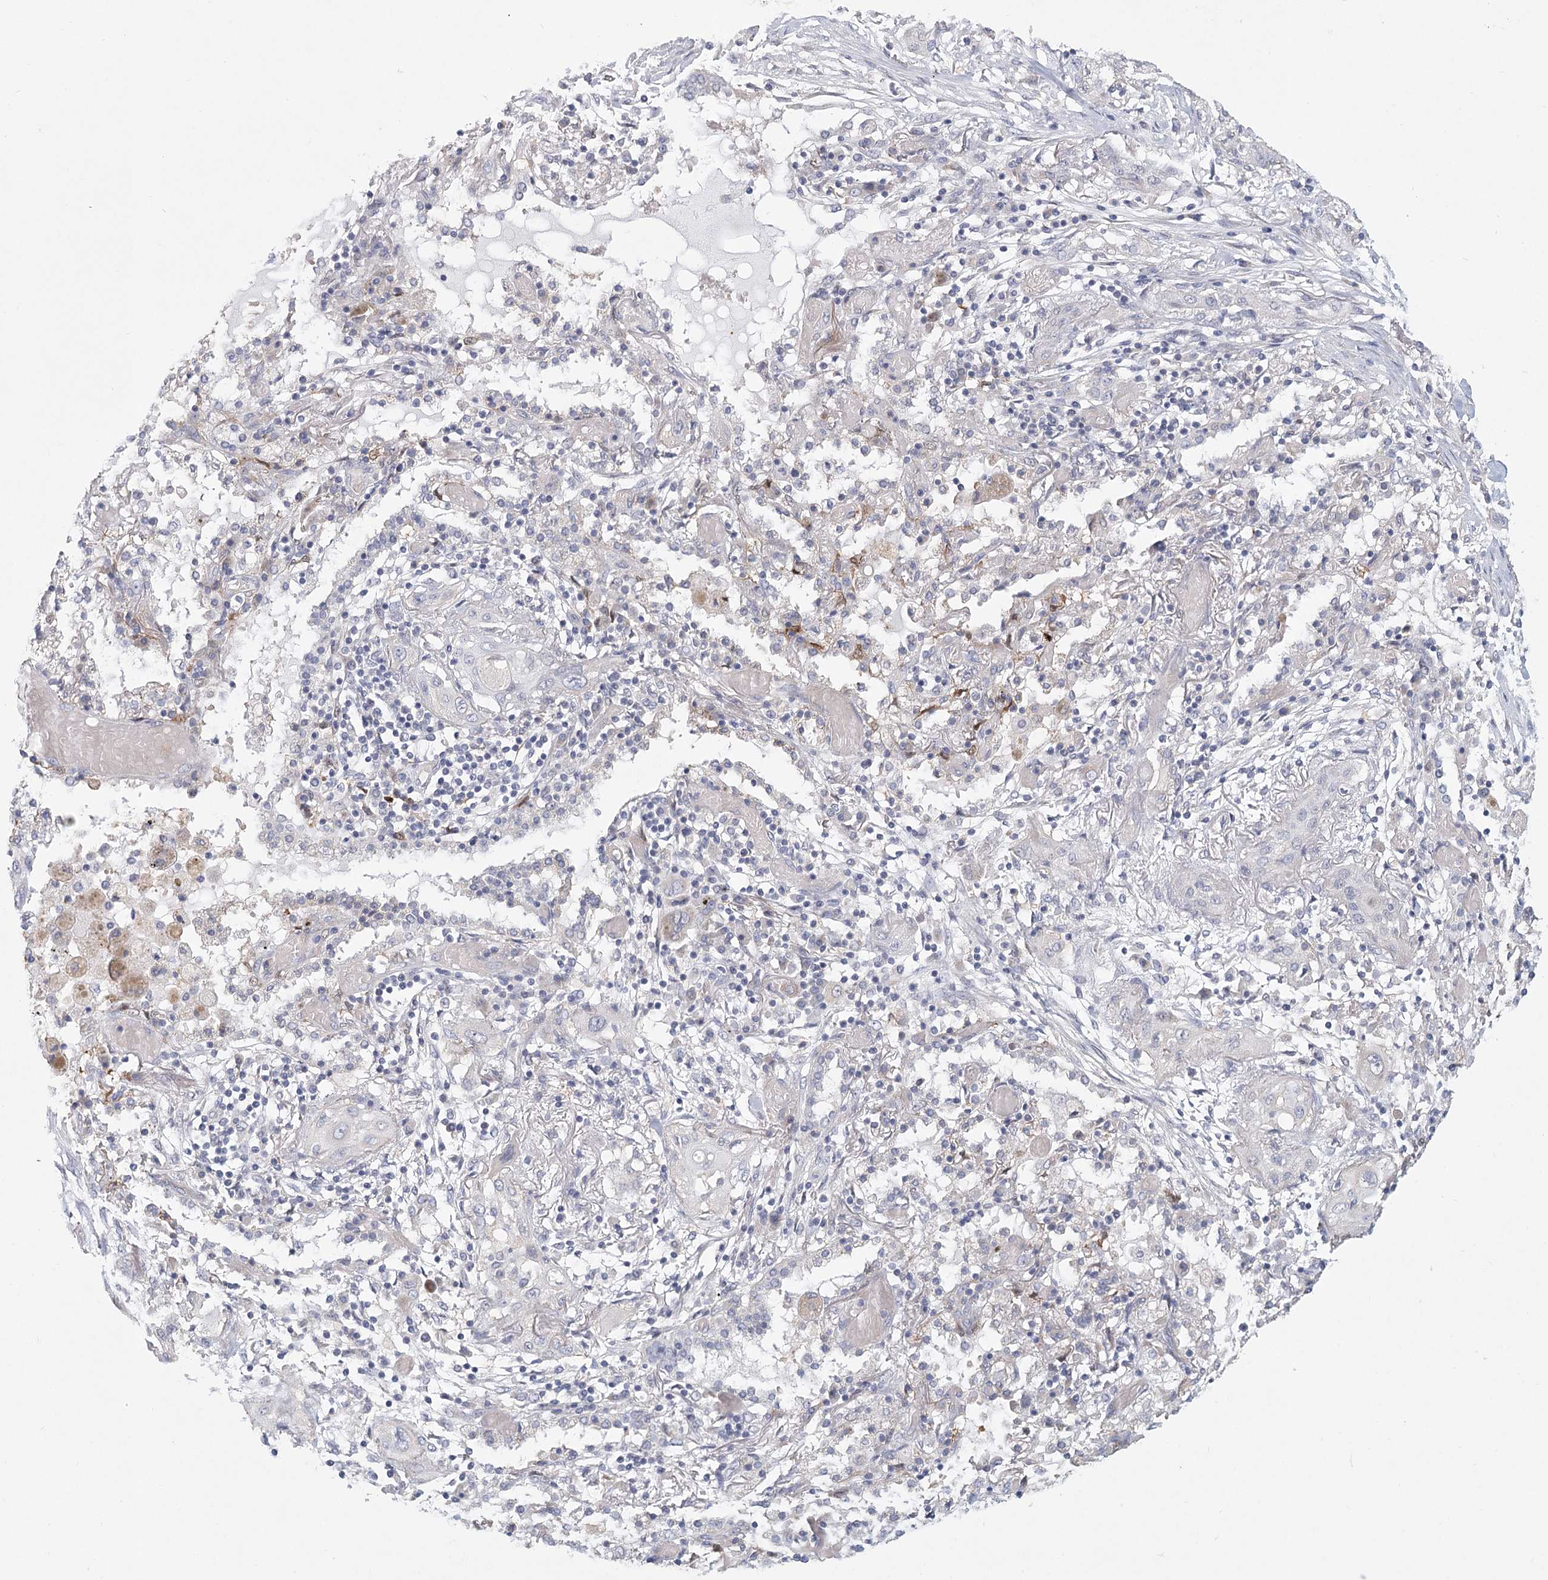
{"staining": {"intensity": "negative", "quantity": "none", "location": "none"}, "tissue": "lung cancer", "cell_type": "Tumor cells", "image_type": "cancer", "snomed": [{"axis": "morphology", "description": "Squamous cell carcinoma, NOS"}, {"axis": "topography", "description": "Lung"}], "caption": "Immunohistochemical staining of lung cancer (squamous cell carcinoma) shows no significant positivity in tumor cells. (DAB (3,3'-diaminobenzidine) IHC, high magnification).", "gene": "CNTLN", "patient": {"sex": "female", "age": 47}}